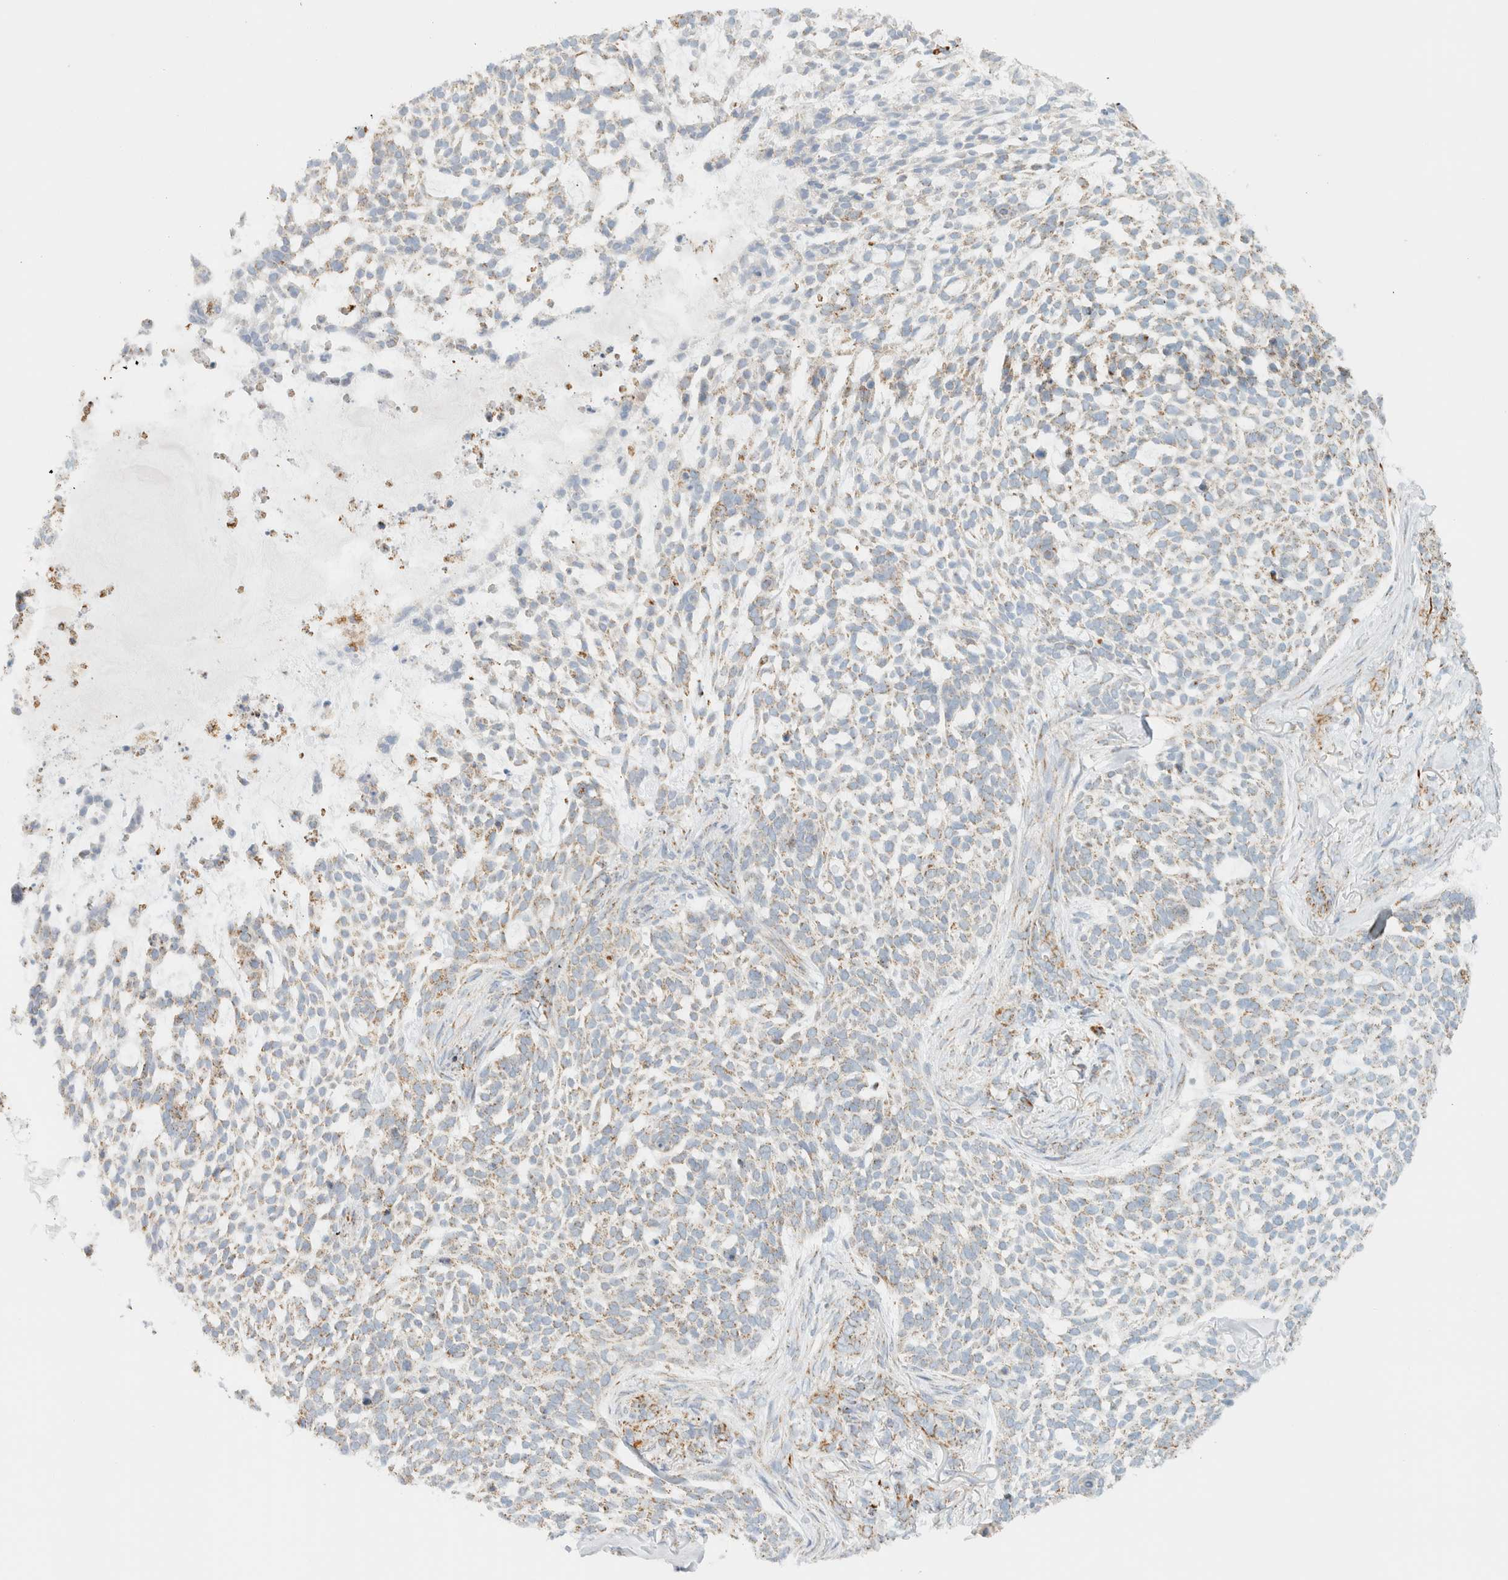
{"staining": {"intensity": "weak", "quantity": "25%-75%", "location": "cytoplasmic/membranous"}, "tissue": "skin cancer", "cell_type": "Tumor cells", "image_type": "cancer", "snomed": [{"axis": "morphology", "description": "Basal cell carcinoma"}, {"axis": "topography", "description": "Skin"}], "caption": "Immunohistochemical staining of skin cancer (basal cell carcinoma) demonstrates low levels of weak cytoplasmic/membranous protein staining in about 25%-75% of tumor cells.", "gene": "KIFAP3", "patient": {"sex": "female", "age": 64}}